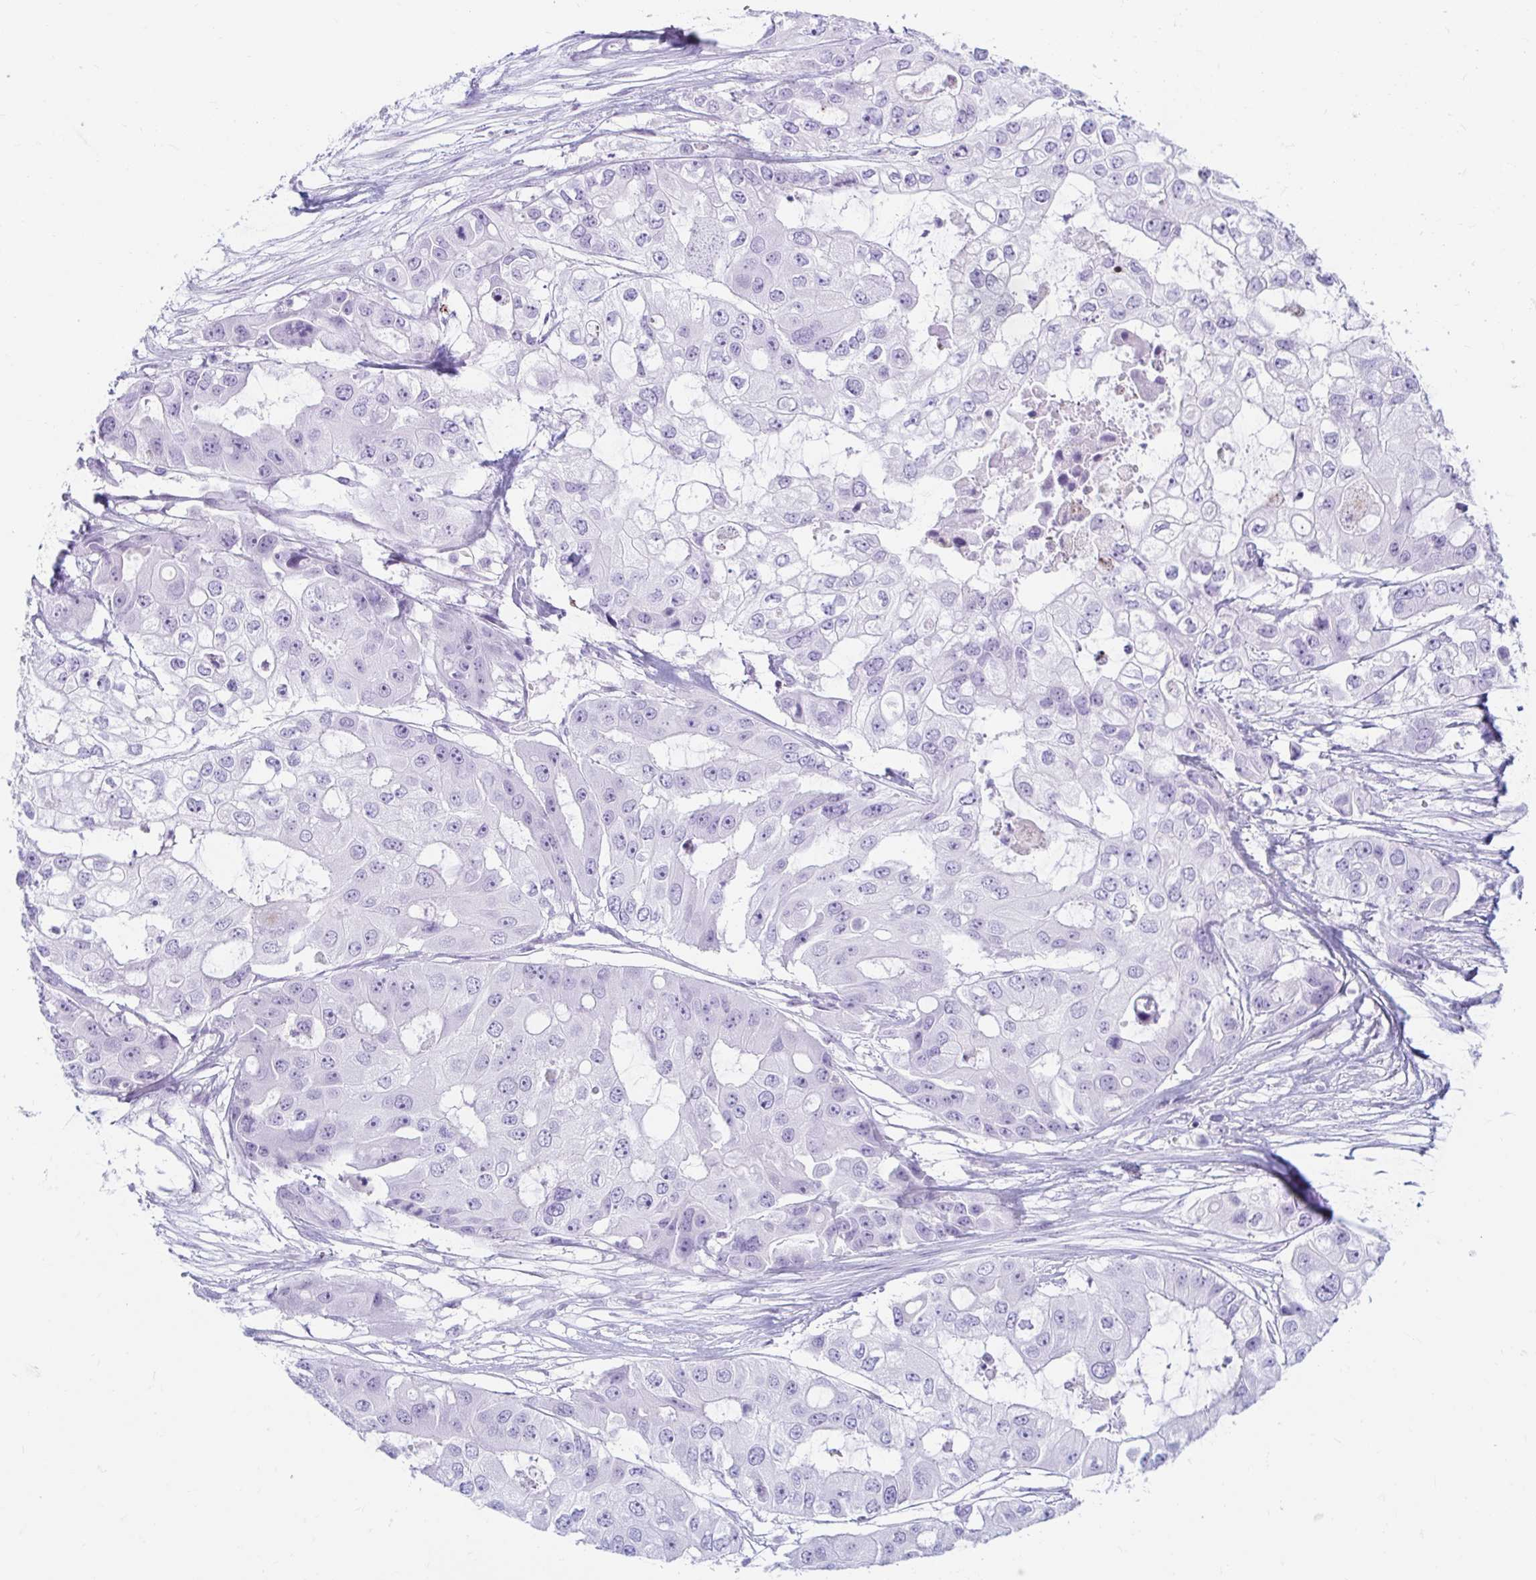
{"staining": {"intensity": "negative", "quantity": "none", "location": "none"}, "tissue": "ovarian cancer", "cell_type": "Tumor cells", "image_type": "cancer", "snomed": [{"axis": "morphology", "description": "Cystadenocarcinoma, serous, NOS"}, {"axis": "topography", "description": "Ovary"}], "caption": "Ovarian serous cystadenocarcinoma was stained to show a protein in brown. There is no significant staining in tumor cells.", "gene": "ERICH6", "patient": {"sex": "female", "age": 56}}